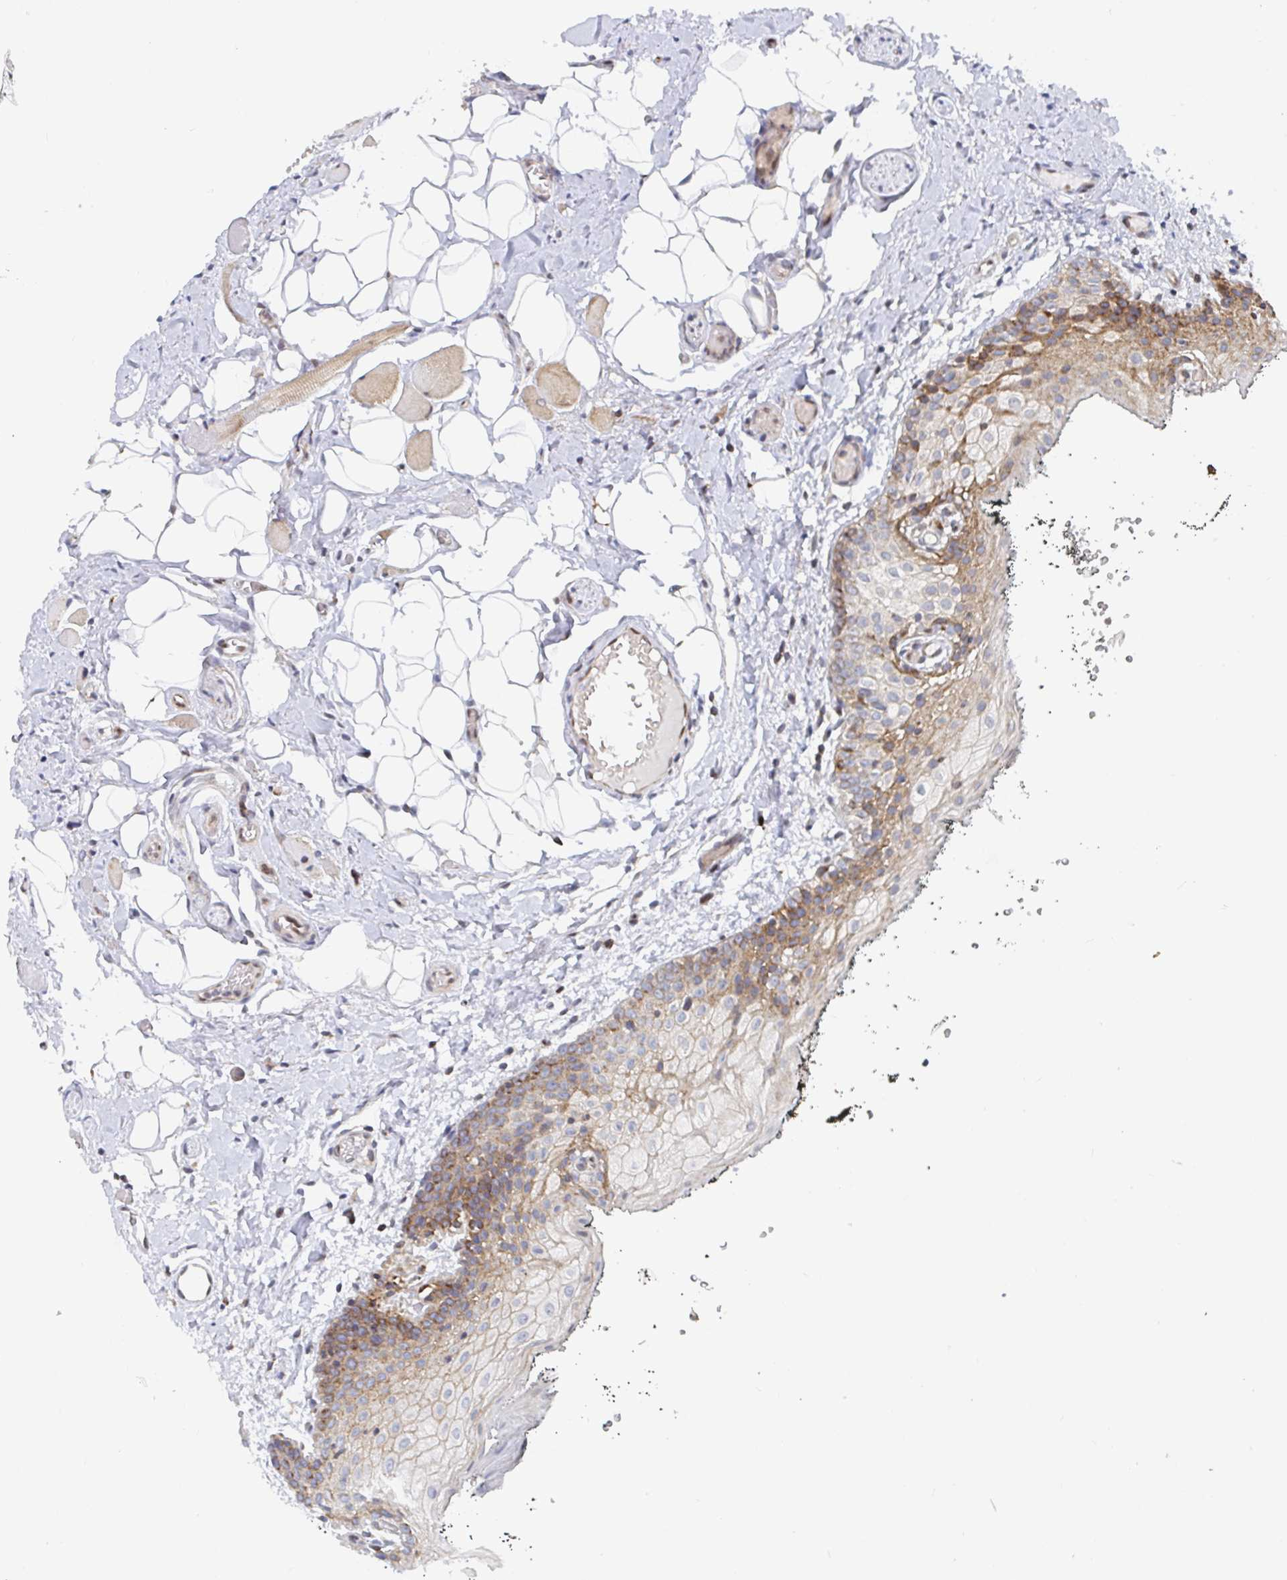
{"staining": {"intensity": "moderate", "quantity": ">75%", "location": "cytoplasmic/membranous"}, "tissue": "oral mucosa", "cell_type": "Squamous epithelial cells", "image_type": "normal", "snomed": [{"axis": "morphology", "description": "Normal tissue, NOS"}, {"axis": "morphology", "description": "Squamous cell carcinoma, NOS"}, {"axis": "topography", "description": "Oral tissue"}, {"axis": "topography", "description": "Head-Neck"}], "caption": "An image of human oral mucosa stained for a protein demonstrates moderate cytoplasmic/membranous brown staining in squamous epithelial cells.", "gene": "STARD8", "patient": {"sex": "male", "age": 58}}